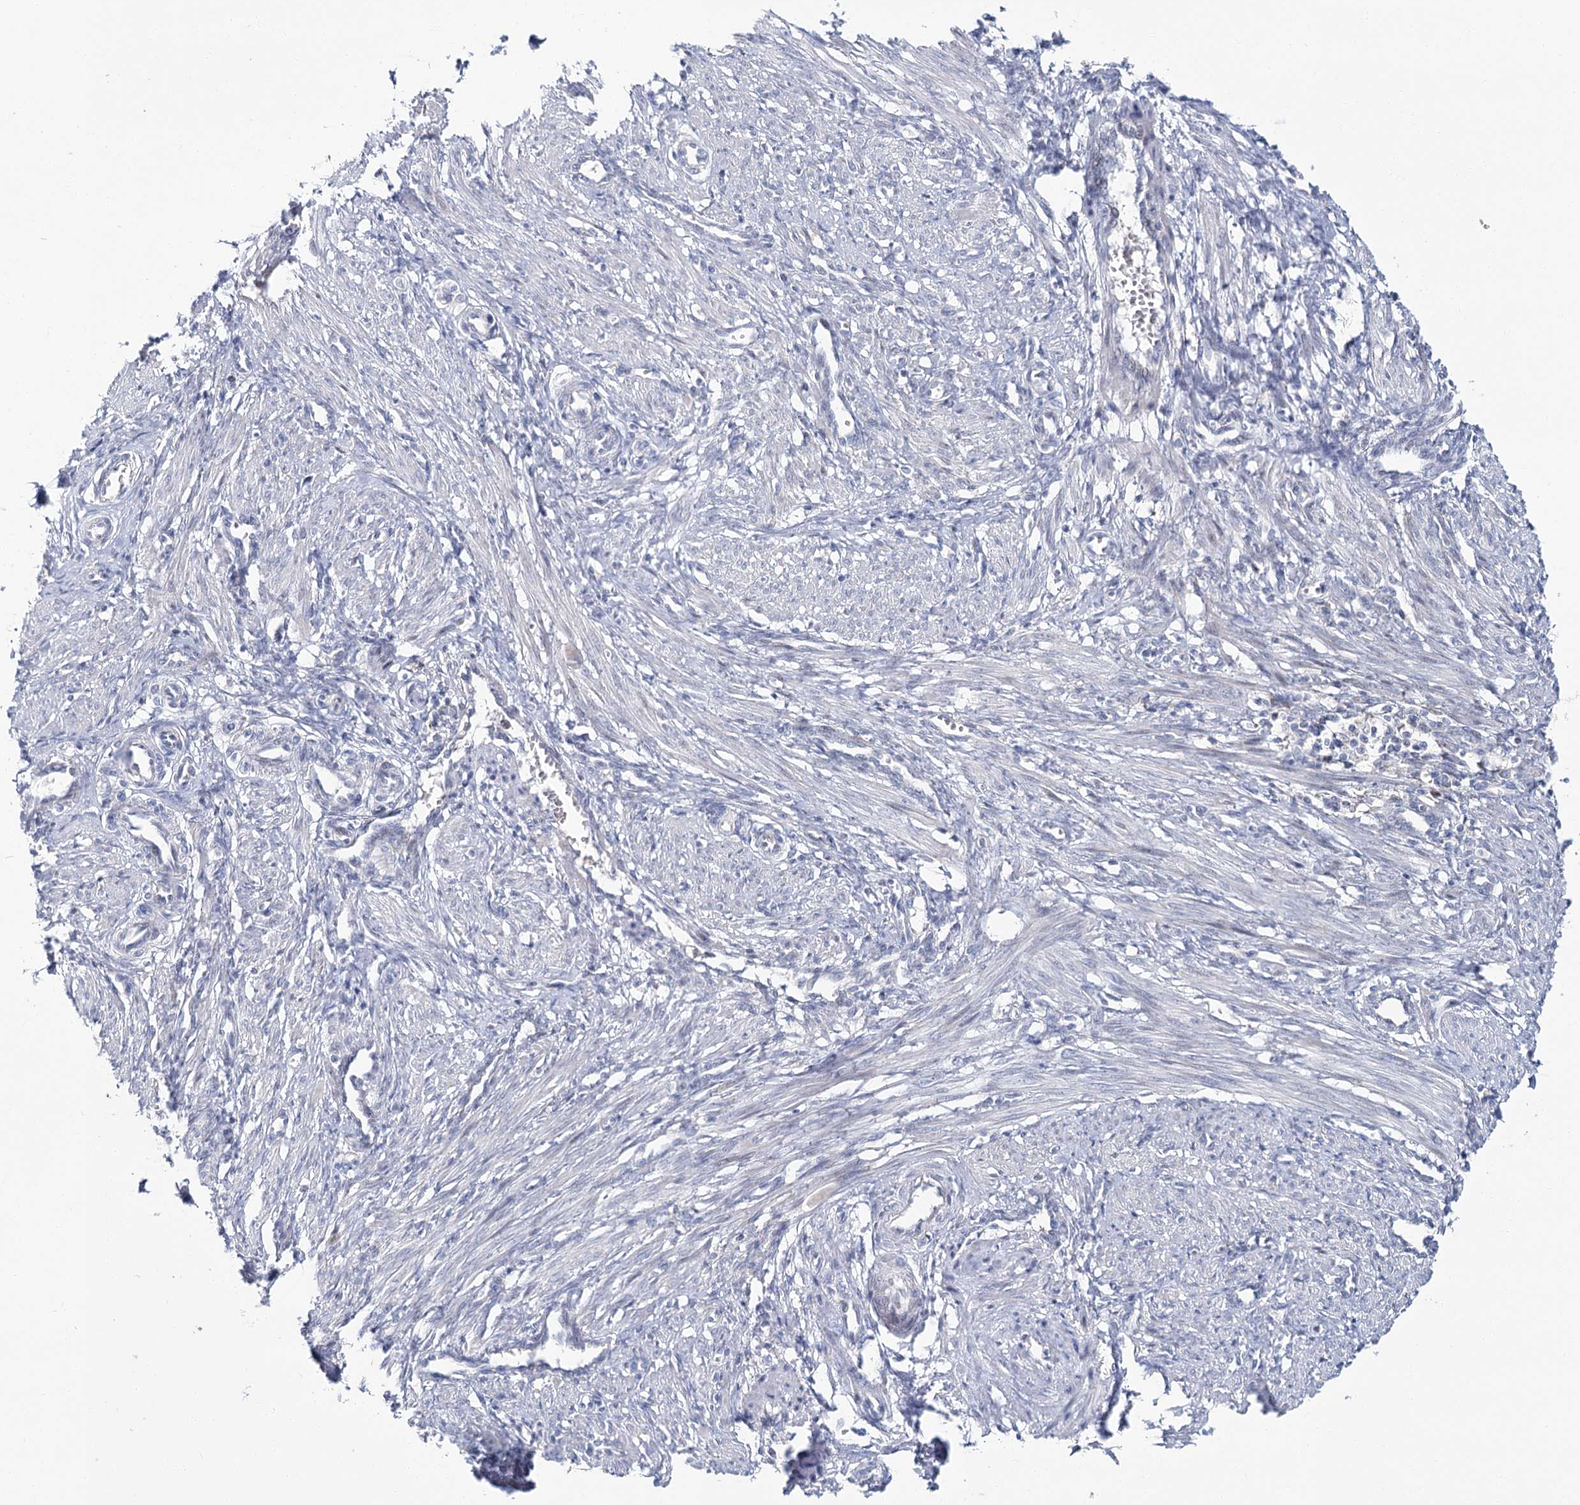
{"staining": {"intensity": "negative", "quantity": "none", "location": "none"}, "tissue": "smooth muscle", "cell_type": "Smooth muscle cells", "image_type": "normal", "snomed": [{"axis": "morphology", "description": "Normal tissue, NOS"}, {"axis": "topography", "description": "Endometrium"}], "caption": "Smooth muscle cells show no significant staining in benign smooth muscle.", "gene": "CPLANE1", "patient": {"sex": "female", "age": 33}}